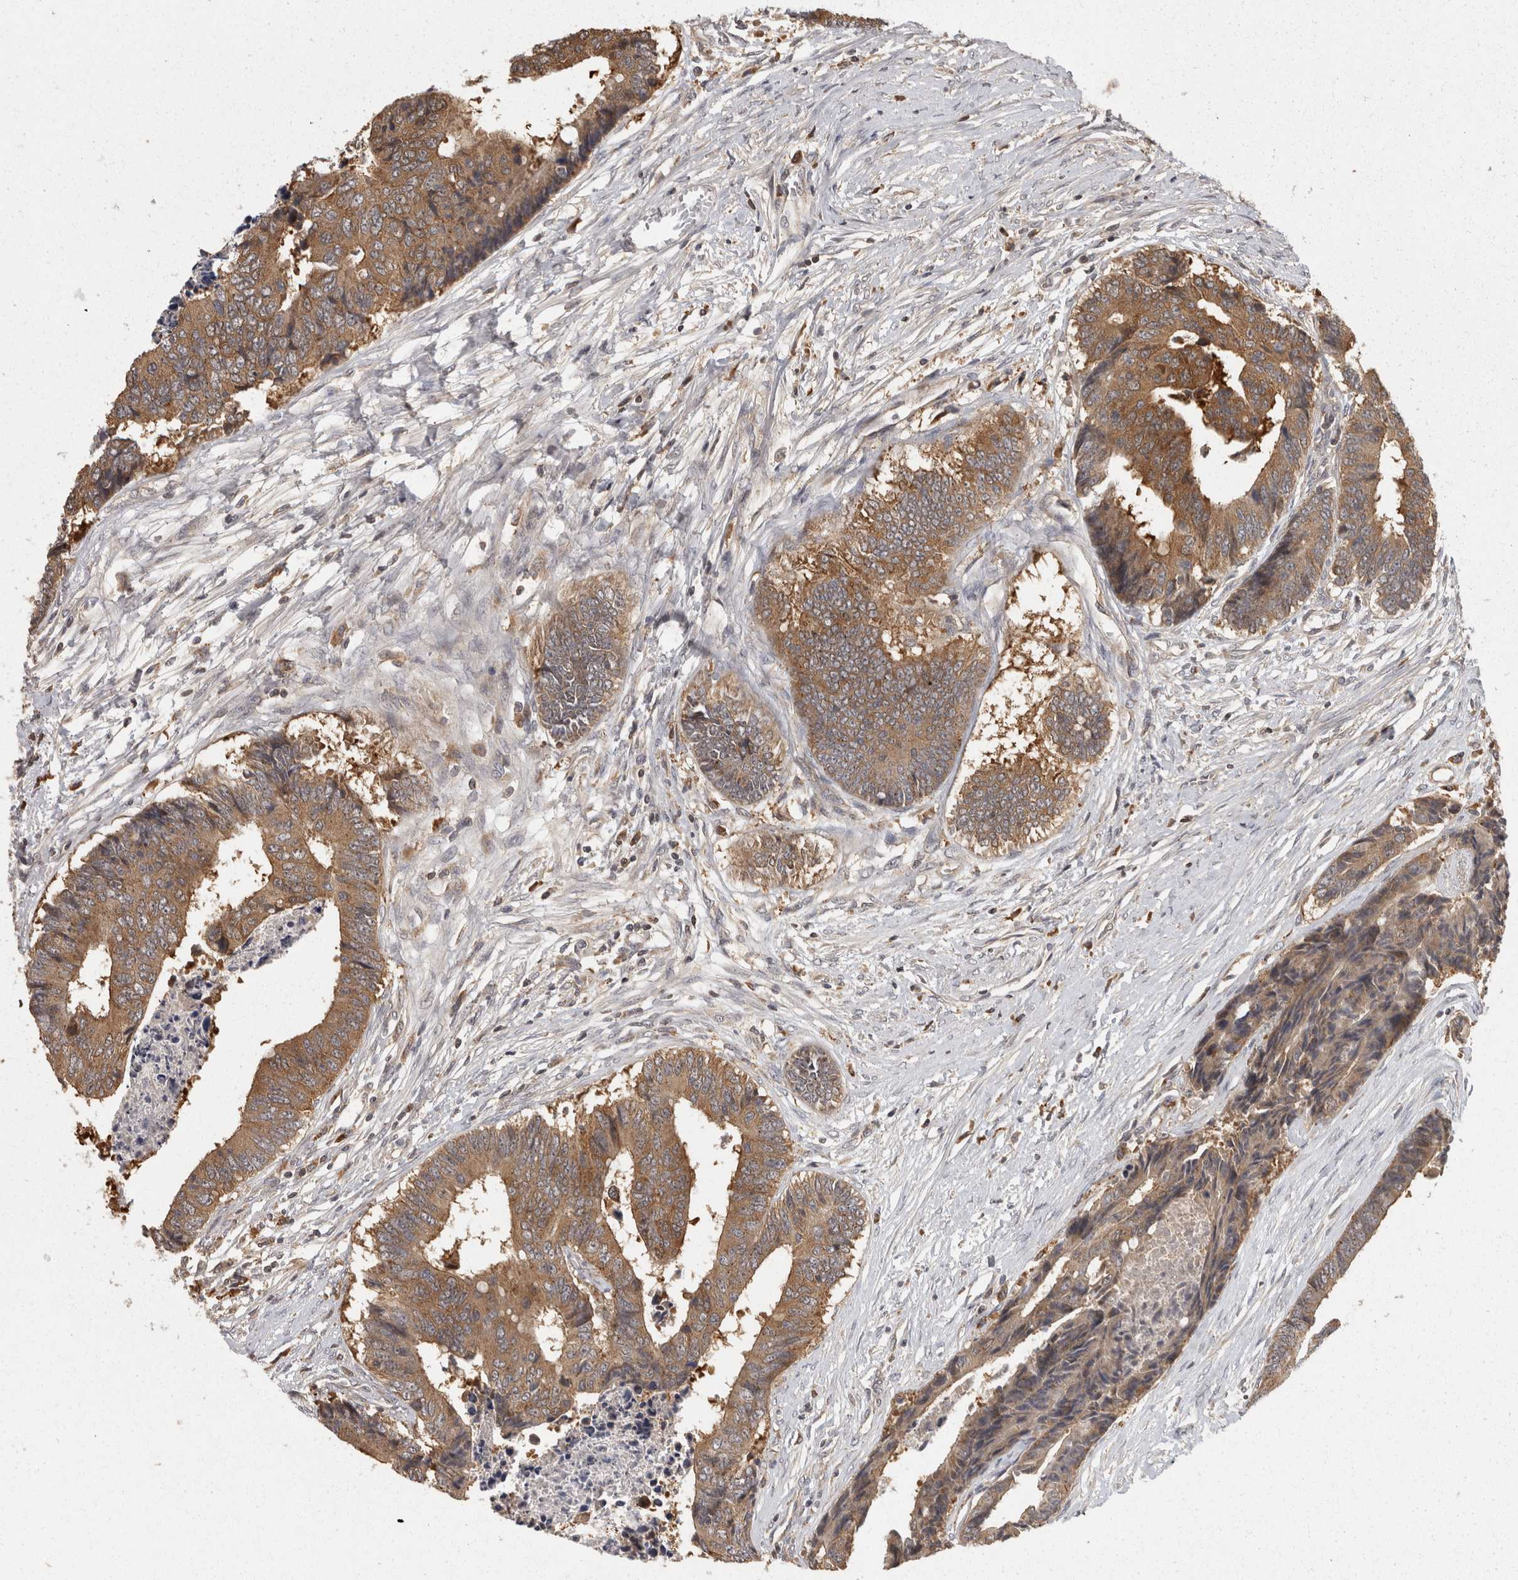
{"staining": {"intensity": "moderate", "quantity": ">75%", "location": "cytoplasmic/membranous"}, "tissue": "colorectal cancer", "cell_type": "Tumor cells", "image_type": "cancer", "snomed": [{"axis": "morphology", "description": "Adenocarcinoma, NOS"}, {"axis": "topography", "description": "Rectum"}], "caption": "Approximately >75% of tumor cells in human adenocarcinoma (colorectal) demonstrate moderate cytoplasmic/membranous protein expression as visualized by brown immunohistochemical staining.", "gene": "ACAT2", "patient": {"sex": "male", "age": 84}}